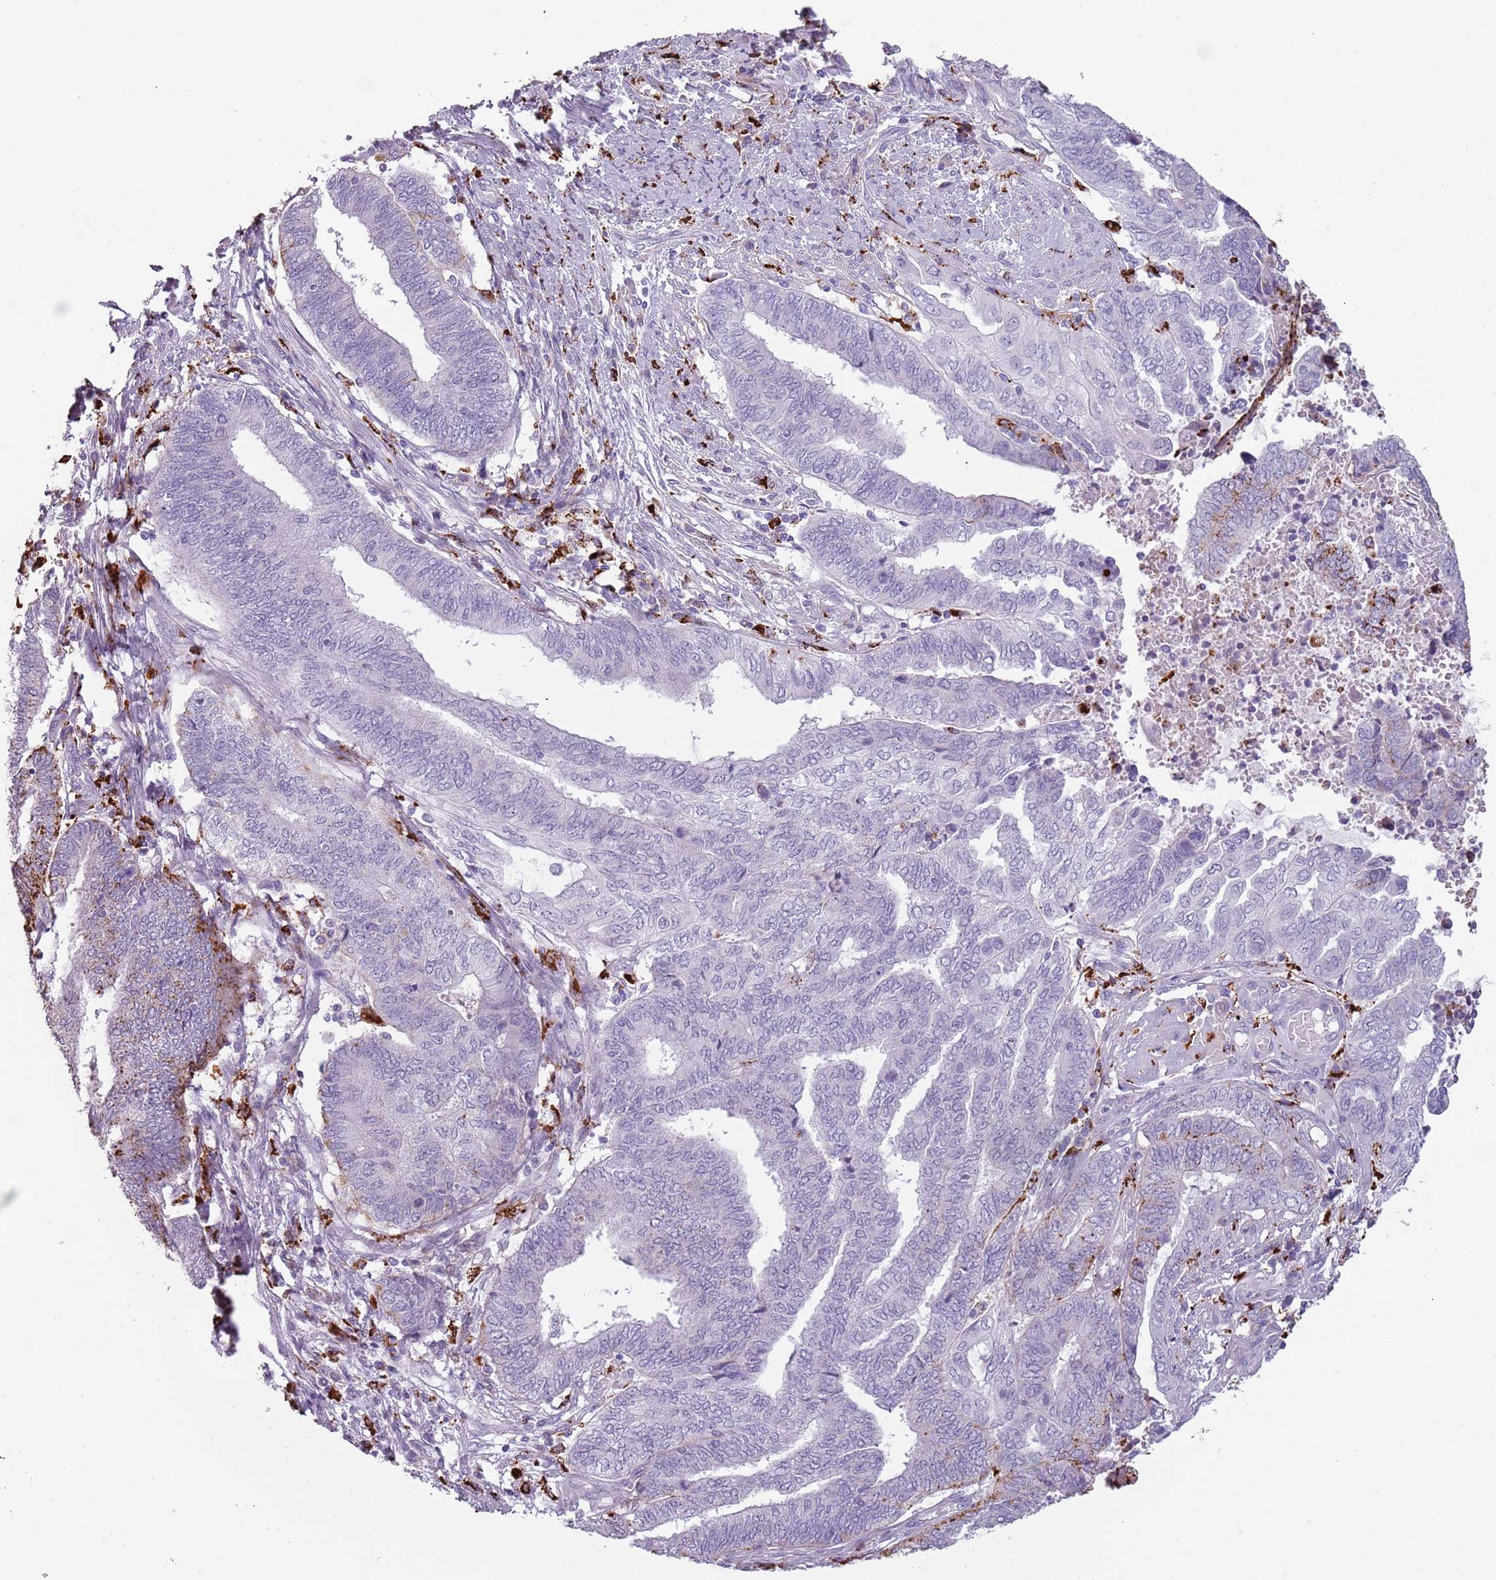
{"staining": {"intensity": "negative", "quantity": "none", "location": "none"}, "tissue": "endometrial cancer", "cell_type": "Tumor cells", "image_type": "cancer", "snomed": [{"axis": "morphology", "description": "Adenocarcinoma, NOS"}, {"axis": "topography", "description": "Uterus"}, {"axis": "topography", "description": "Endometrium"}], "caption": "This is a histopathology image of IHC staining of endometrial adenocarcinoma, which shows no positivity in tumor cells.", "gene": "NWD2", "patient": {"sex": "female", "age": 70}}